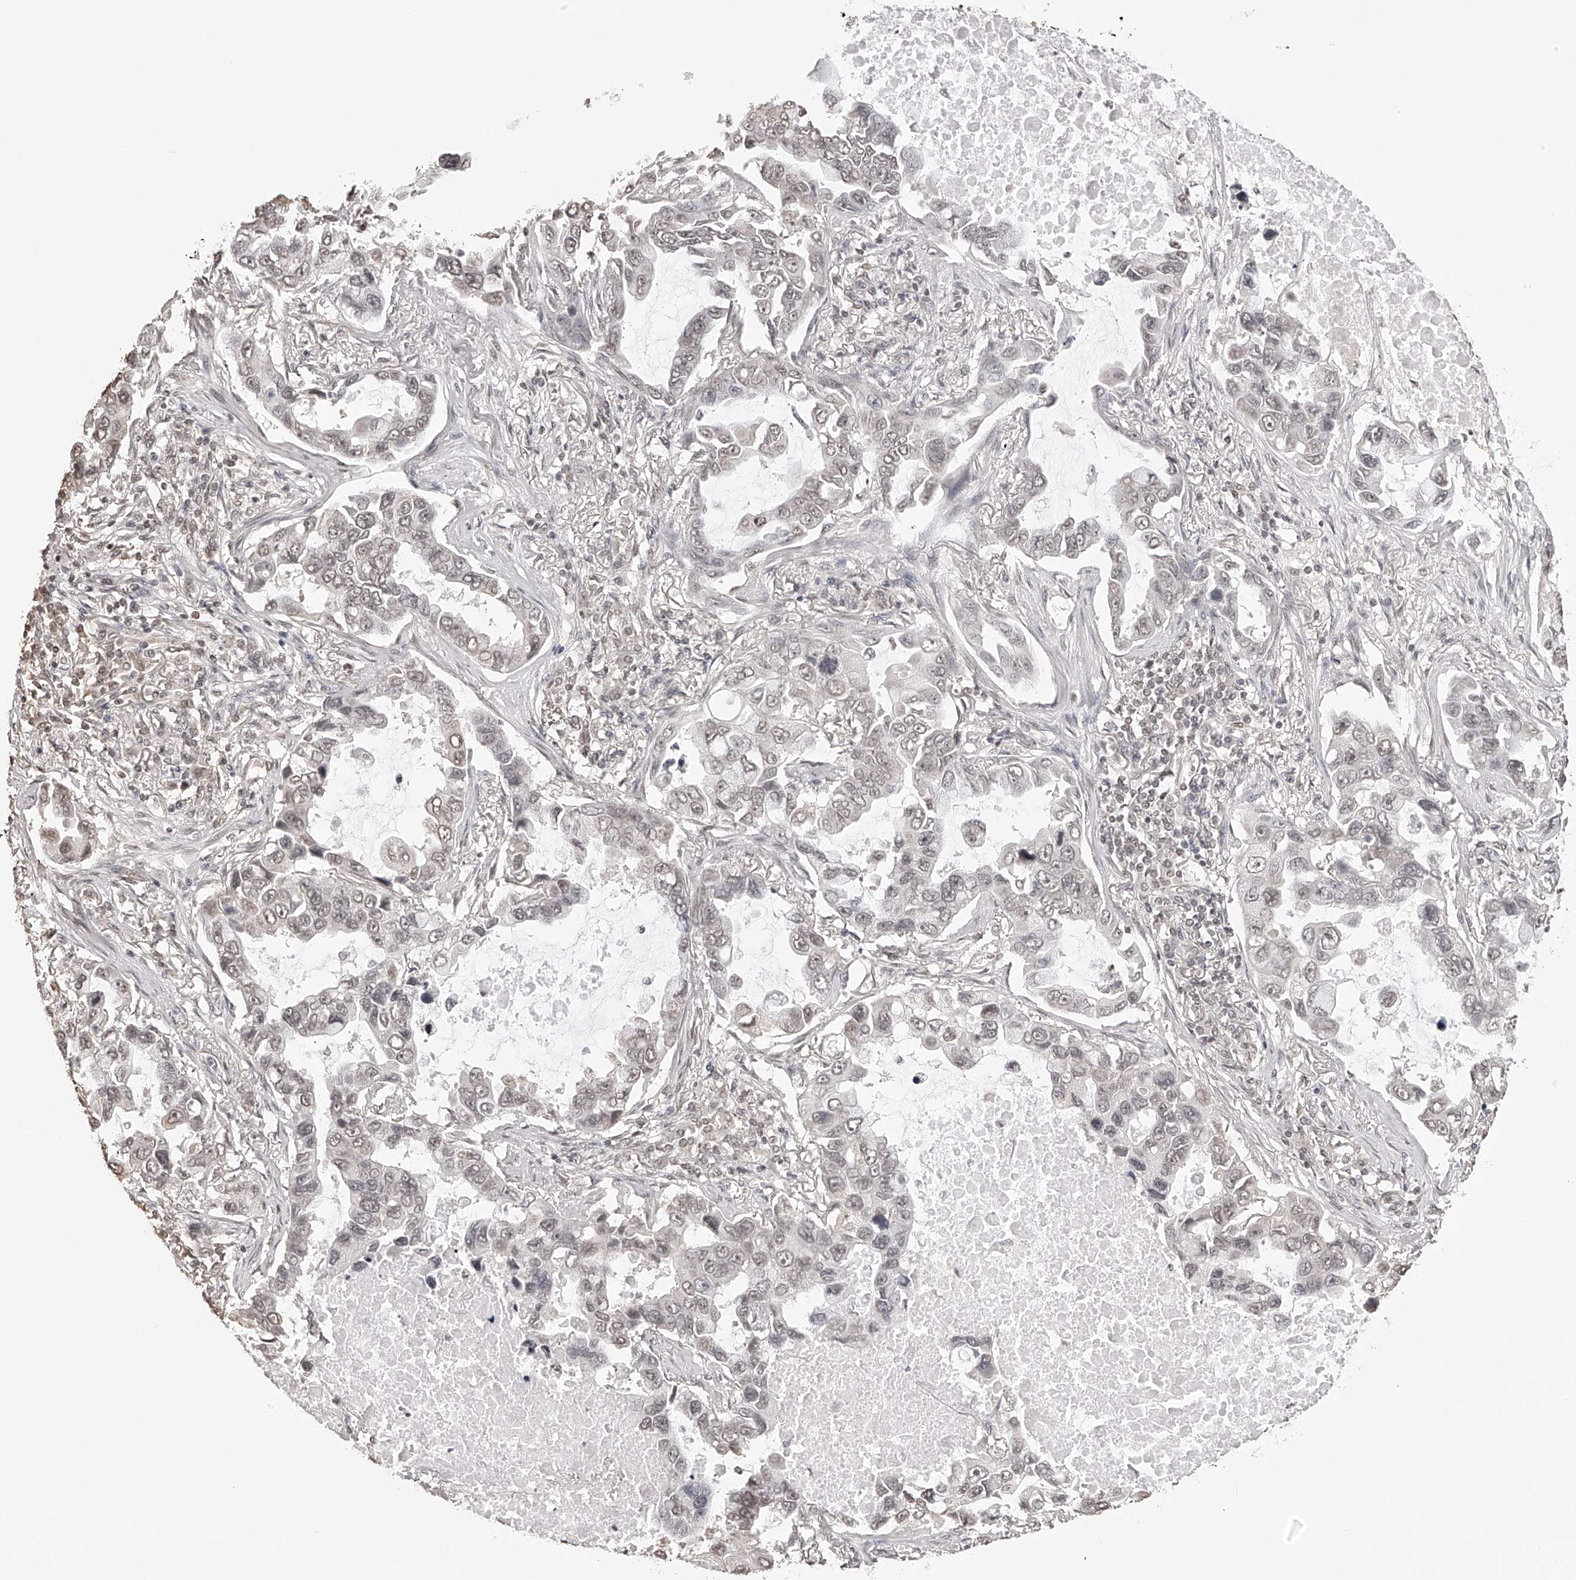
{"staining": {"intensity": "weak", "quantity": "25%-75%", "location": "nuclear"}, "tissue": "lung cancer", "cell_type": "Tumor cells", "image_type": "cancer", "snomed": [{"axis": "morphology", "description": "Adenocarcinoma, NOS"}, {"axis": "topography", "description": "Lung"}], "caption": "IHC image of neoplastic tissue: human lung cancer (adenocarcinoma) stained using immunohistochemistry shows low levels of weak protein expression localized specifically in the nuclear of tumor cells, appearing as a nuclear brown color.", "gene": "ZNF503", "patient": {"sex": "male", "age": 64}}